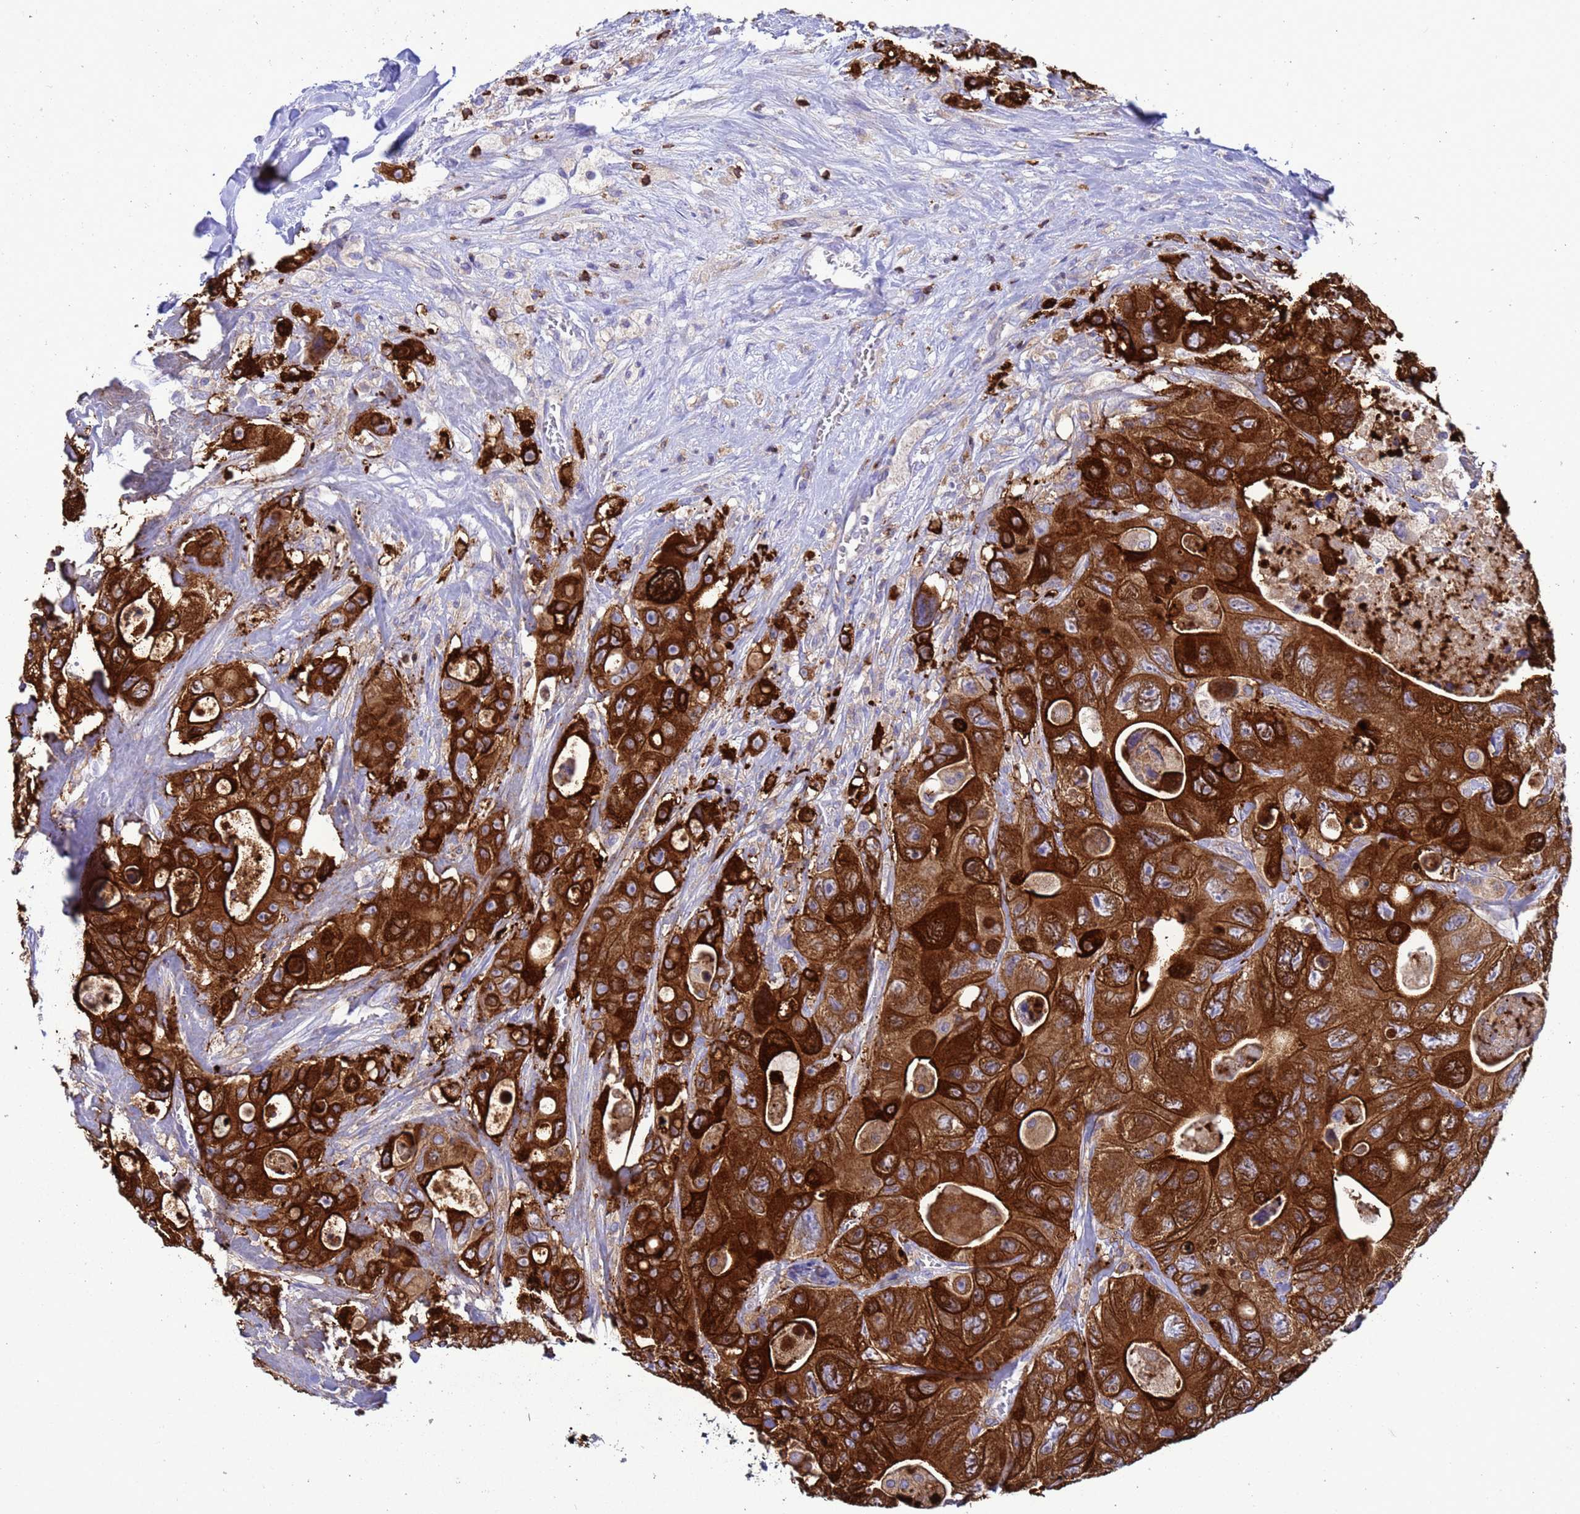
{"staining": {"intensity": "strong", "quantity": ">75%", "location": "cytoplasmic/membranous"}, "tissue": "colorectal cancer", "cell_type": "Tumor cells", "image_type": "cancer", "snomed": [{"axis": "morphology", "description": "Adenocarcinoma, NOS"}, {"axis": "topography", "description": "Colon"}], "caption": "Protein expression analysis of colorectal cancer reveals strong cytoplasmic/membranous expression in about >75% of tumor cells.", "gene": "EZR", "patient": {"sex": "female", "age": 46}}